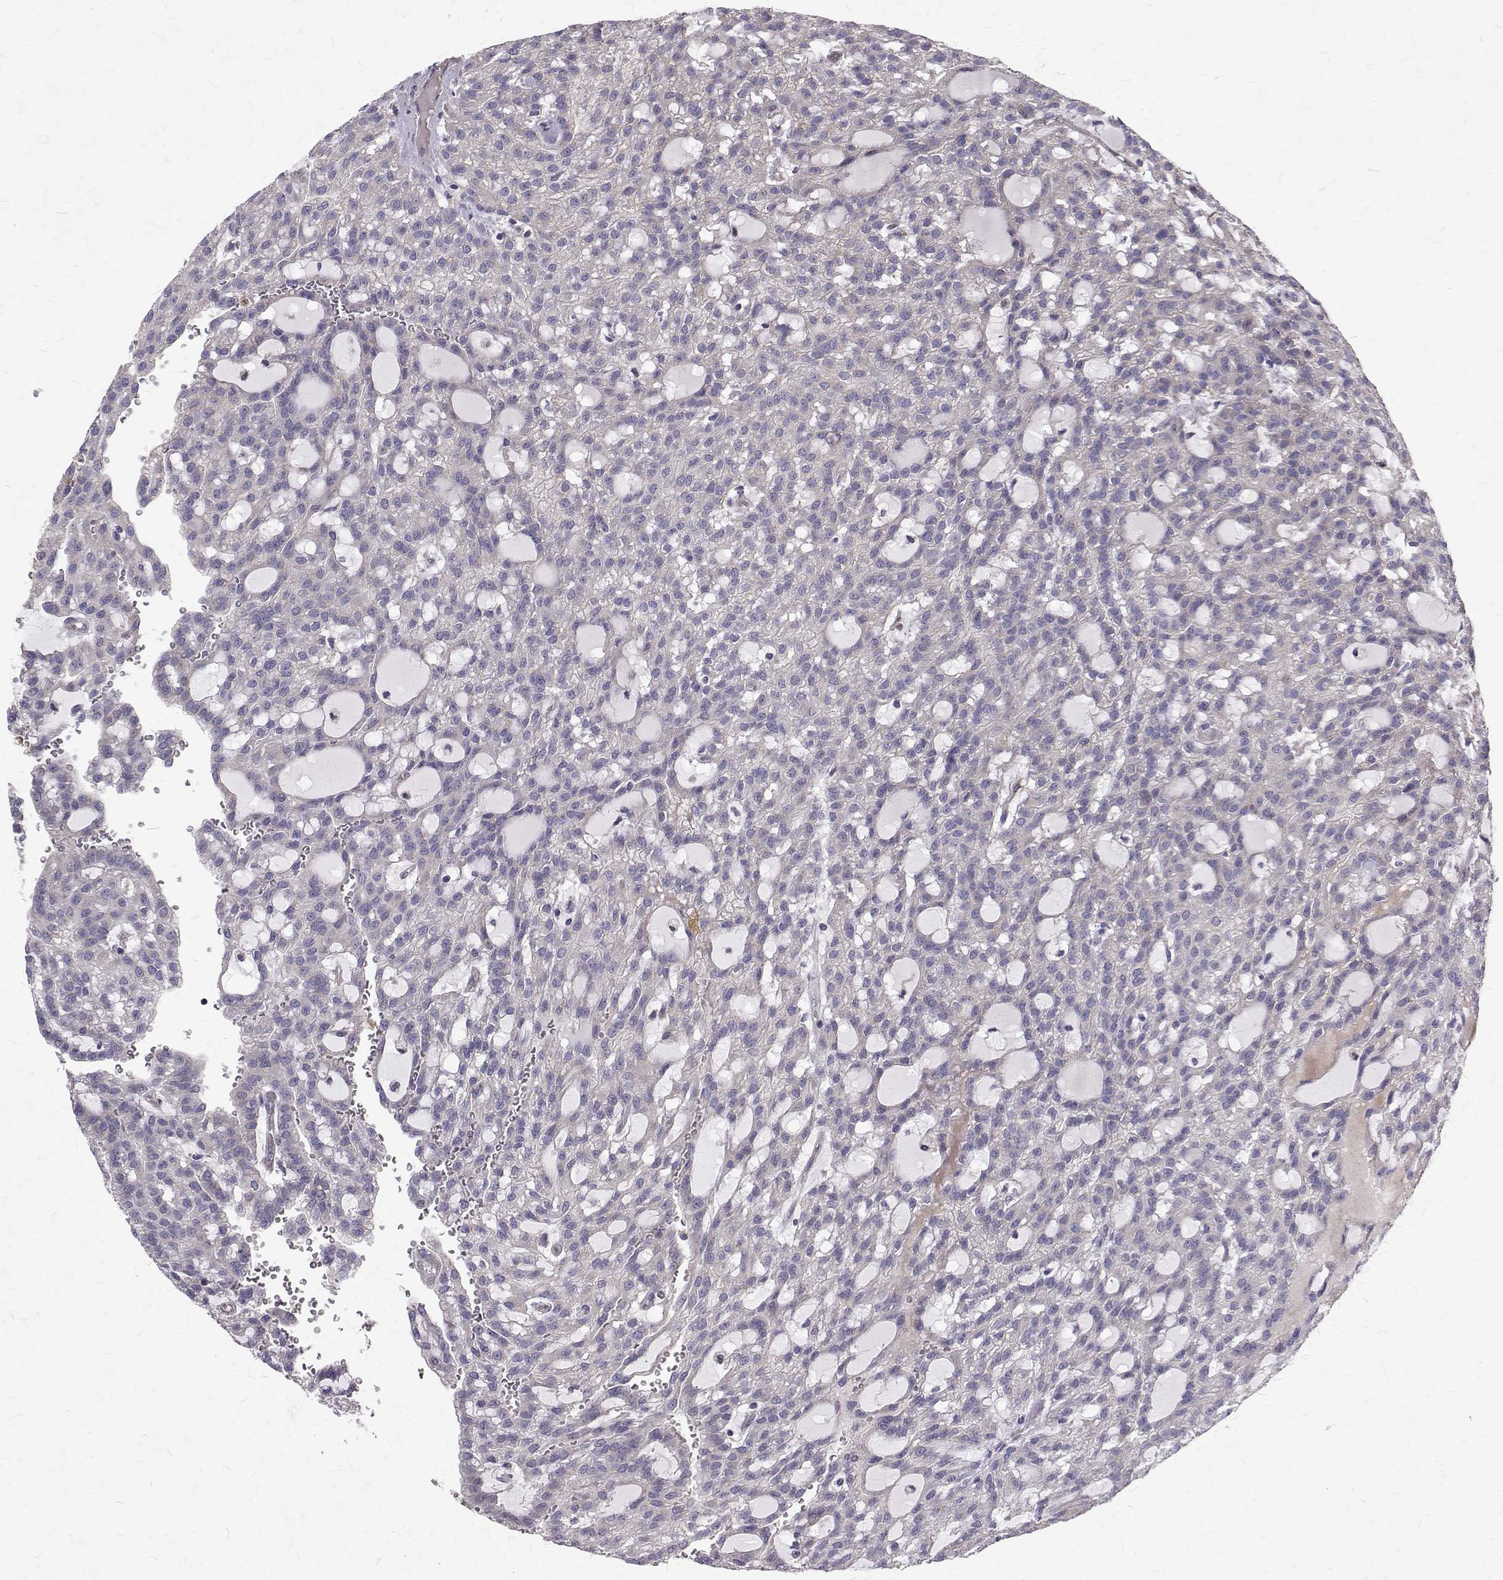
{"staining": {"intensity": "negative", "quantity": "none", "location": "none"}, "tissue": "renal cancer", "cell_type": "Tumor cells", "image_type": "cancer", "snomed": [{"axis": "morphology", "description": "Adenocarcinoma, NOS"}, {"axis": "topography", "description": "Kidney"}], "caption": "Immunohistochemistry of human adenocarcinoma (renal) demonstrates no positivity in tumor cells.", "gene": "ARFGAP1", "patient": {"sex": "male", "age": 63}}